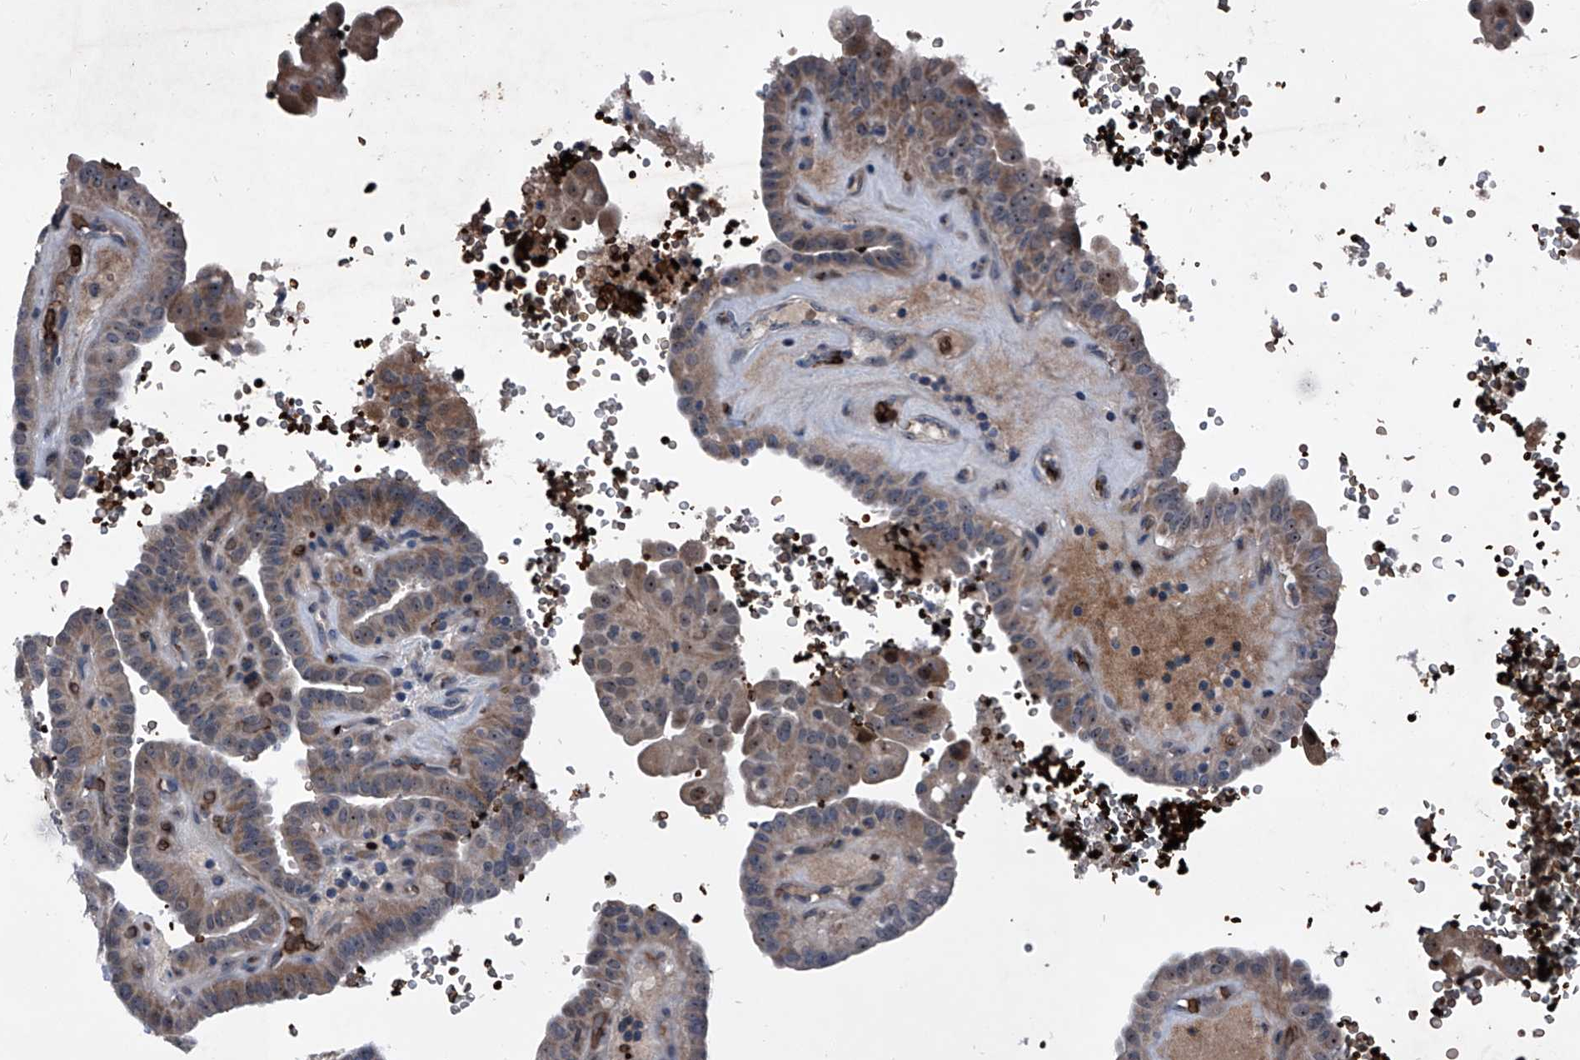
{"staining": {"intensity": "weak", "quantity": ">75%", "location": "cytoplasmic/membranous"}, "tissue": "thyroid cancer", "cell_type": "Tumor cells", "image_type": "cancer", "snomed": [{"axis": "morphology", "description": "Papillary adenocarcinoma, NOS"}, {"axis": "topography", "description": "Thyroid gland"}], "caption": "Protein staining of thyroid cancer (papillary adenocarcinoma) tissue shows weak cytoplasmic/membranous staining in approximately >75% of tumor cells. The staining was performed using DAB, with brown indicating positive protein expression. Nuclei are stained blue with hematoxylin.", "gene": "CEP85L", "patient": {"sex": "male", "age": 77}}